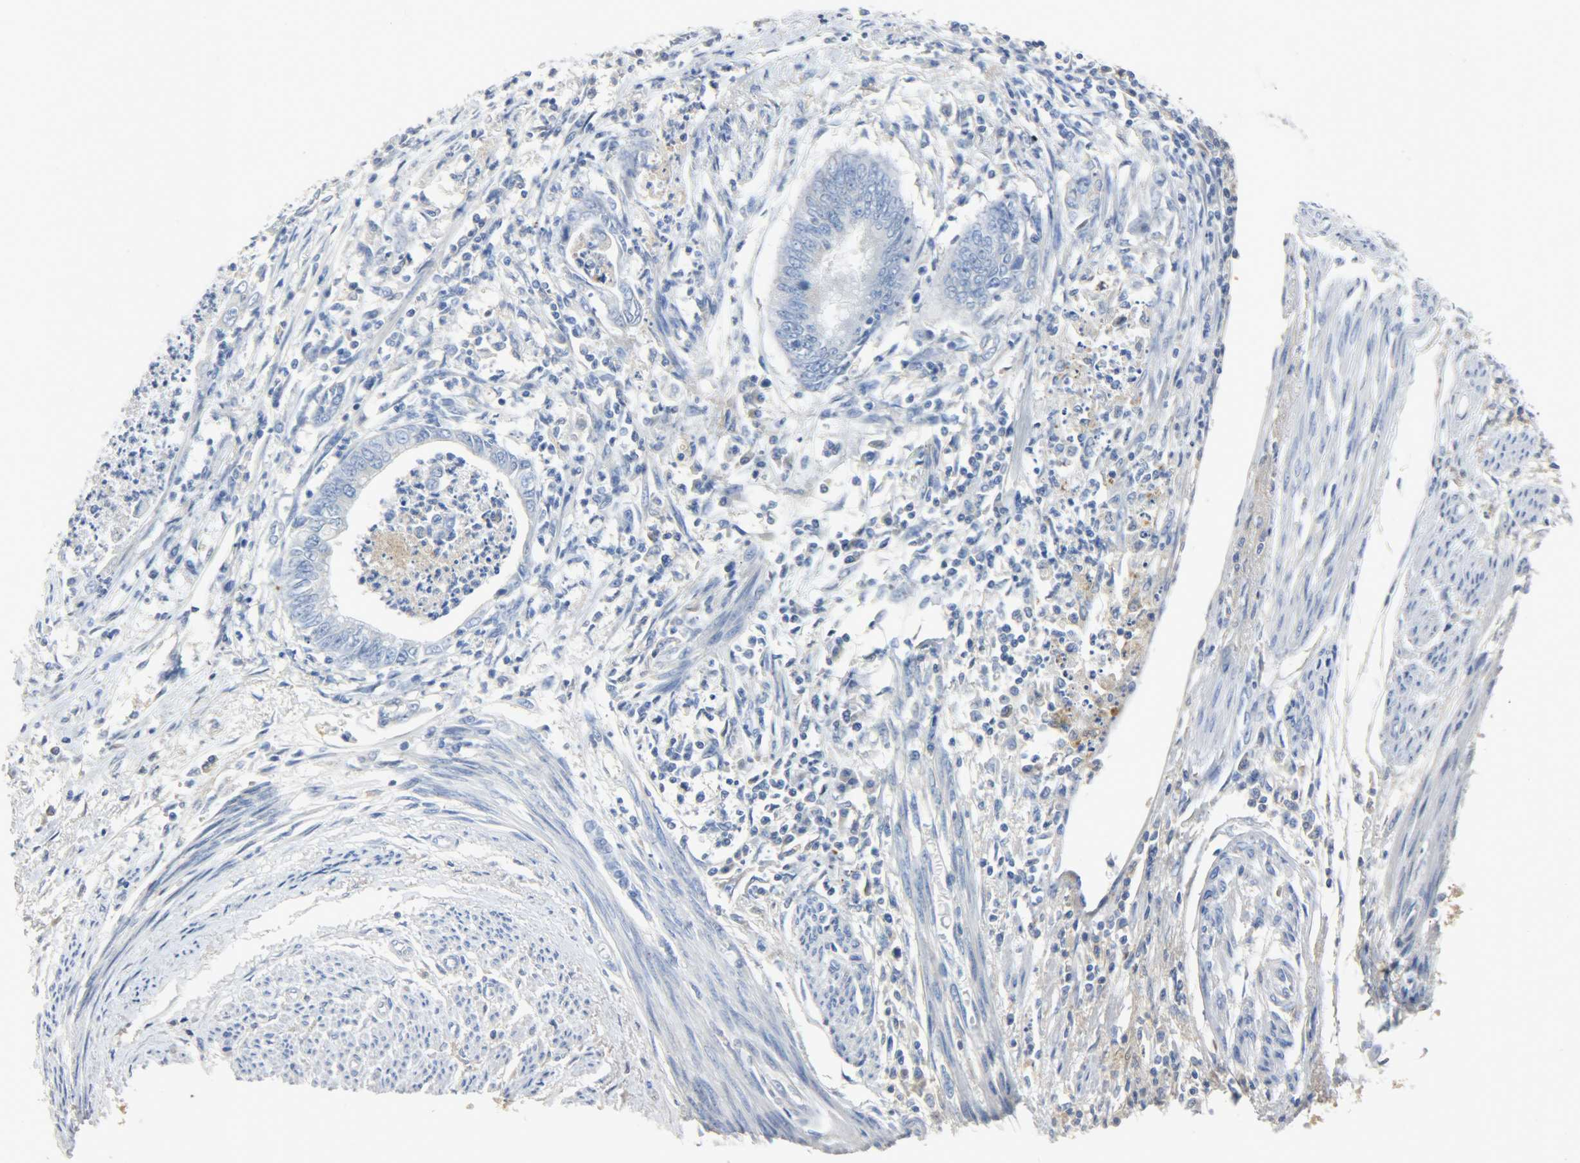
{"staining": {"intensity": "negative", "quantity": "none", "location": "none"}, "tissue": "endometrial cancer", "cell_type": "Tumor cells", "image_type": "cancer", "snomed": [{"axis": "morphology", "description": "Adenocarcinoma, NOS"}, {"axis": "topography", "description": "Endometrium"}], "caption": "Tumor cells are negative for protein expression in human endometrial adenocarcinoma.", "gene": "CRP", "patient": {"sex": "female", "age": 79}}